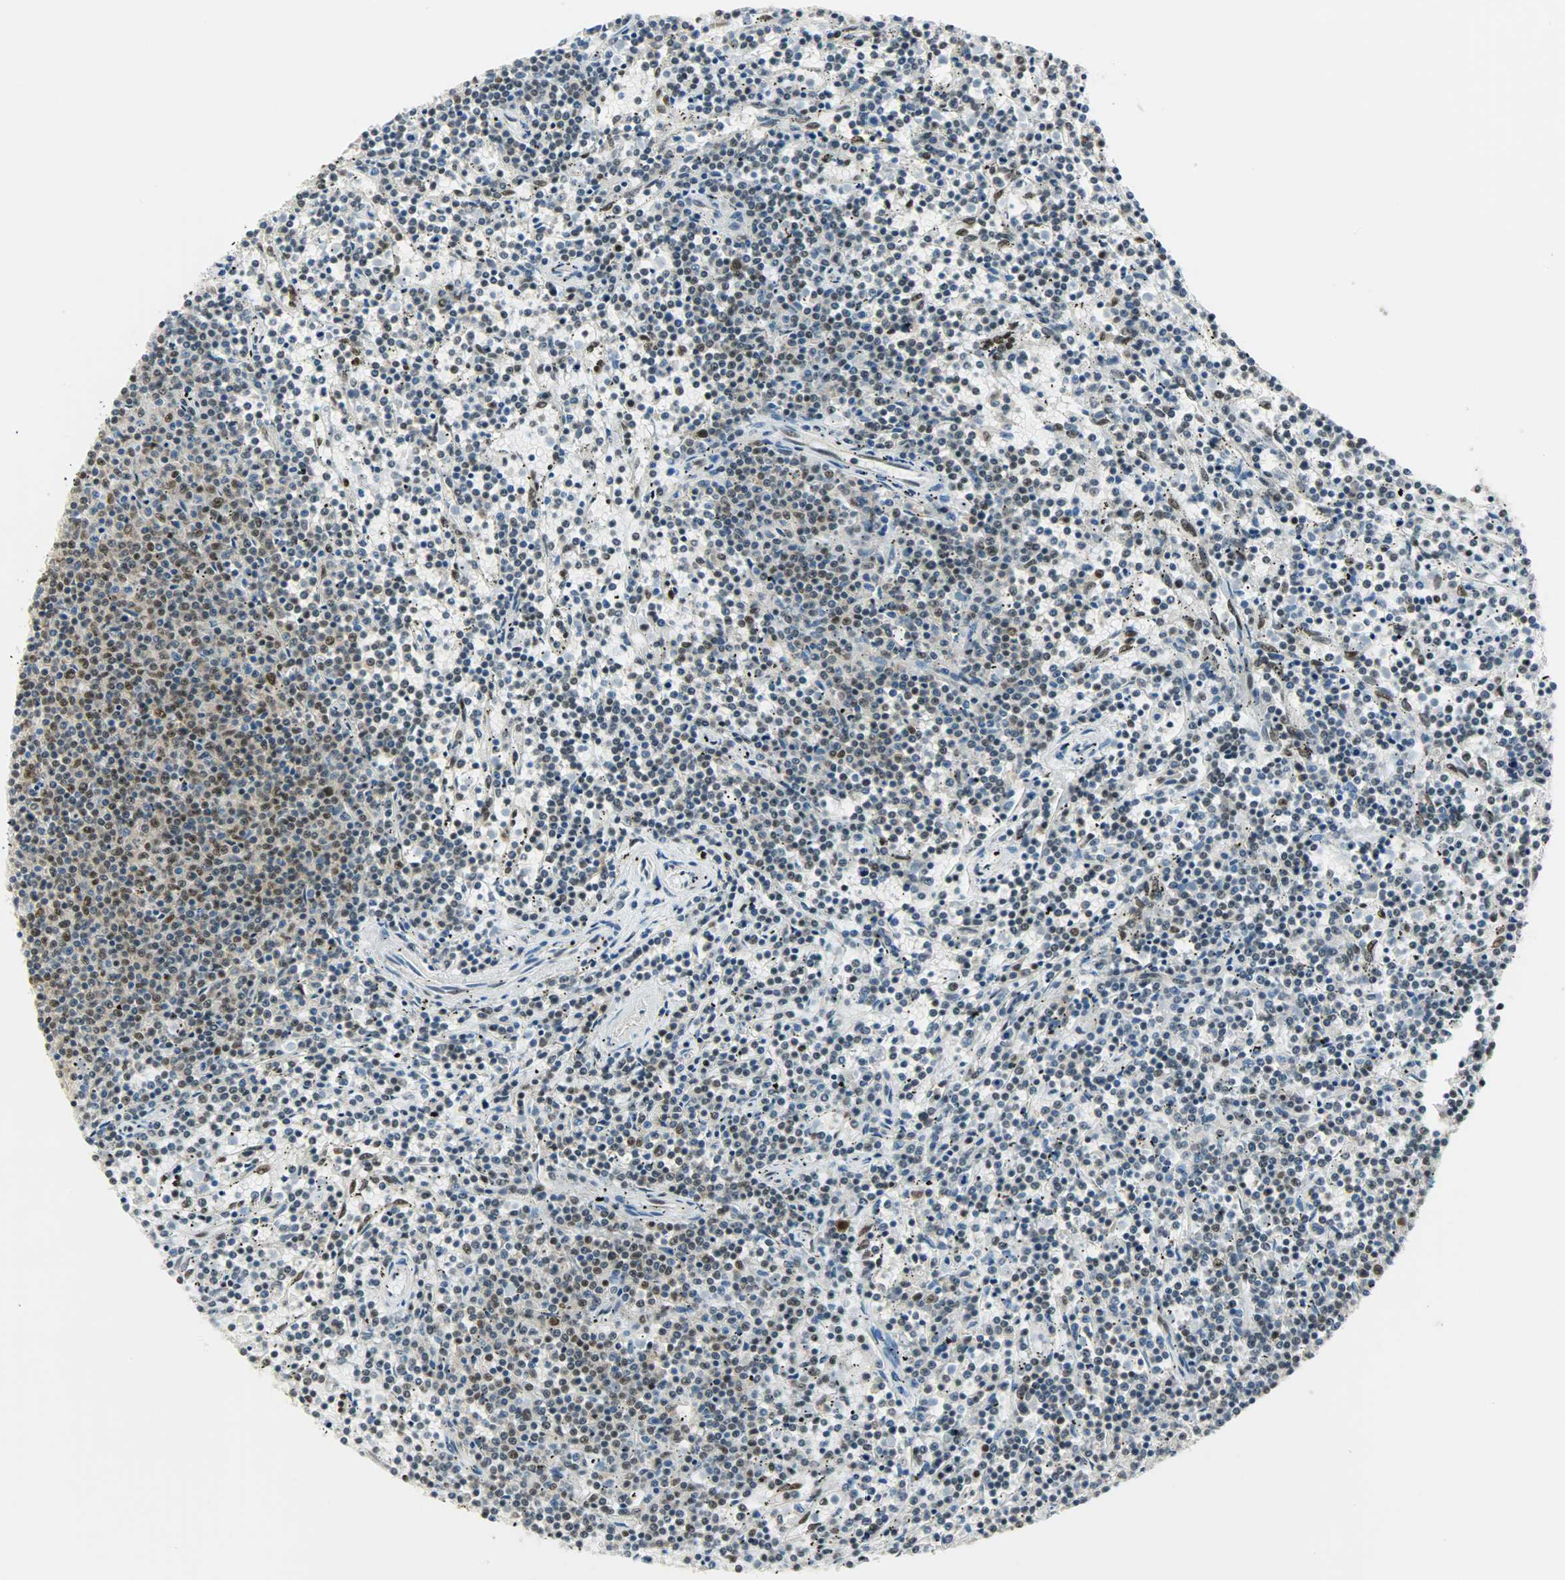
{"staining": {"intensity": "moderate", "quantity": "25%-75%", "location": "nuclear"}, "tissue": "lymphoma", "cell_type": "Tumor cells", "image_type": "cancer", "snomed": [{"axis": "morphology", "description": "Malignant lymphoma, non-Hodgkin's type, Low grade"}, {"axis": "topography", "description": "Spleen"}], "caption": "Immunohistochemistry of human lymphoma demonstrates medium levels of moderate nuclear staining in about 25%-75% of tumor cells.", "gene": "SUGP1", "patient": {"sex": "female", "age": 50}}